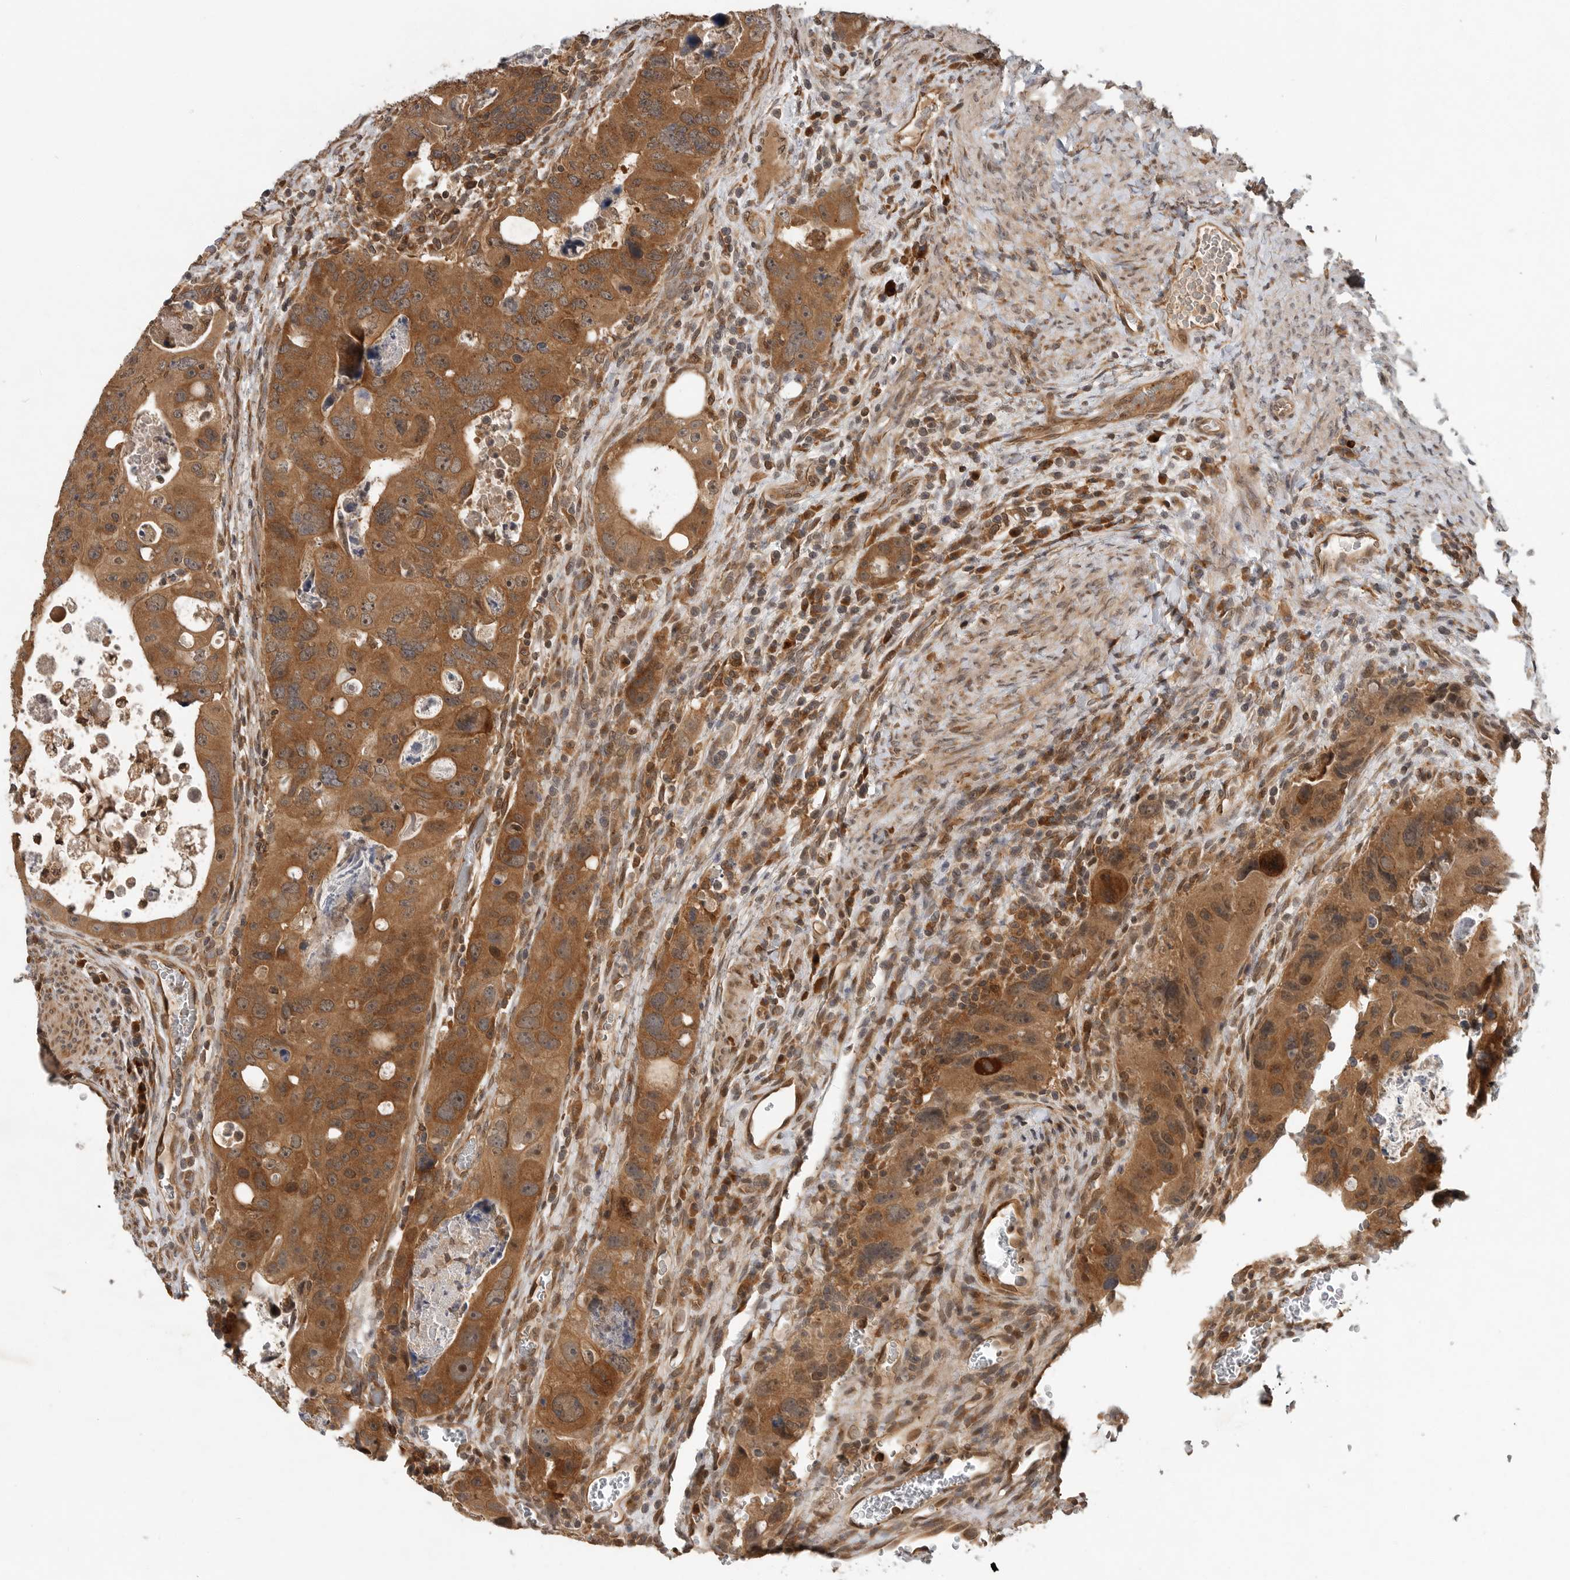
{"staining": {"intensity": "moderate", "quantity": ">75%", "location": "cytoplasmic/membranous,nuclear"}, "tissue": "colorectal cancer", "cell_type": "Tumor cells", "image_type": "cancer", "snomed": [{"axis": "morphology", "description": "Adenocarcinoma, NOS"}, {"axis": "topography", "description": "Rectum"}], "caption": "DAB (3,3'-diaminobenzidine) immunohistochemical staining of human colorectal cancer (adenocarcinoma) demonstrates moderate cytoplasmic/membranous and nuclear protein staining in about >75% of tumor cells. (Brightfield microscopy of DAB IHC at high magnification).", "gene": "OSBPL9", "patient": {"sex": "male", "age": 59}}